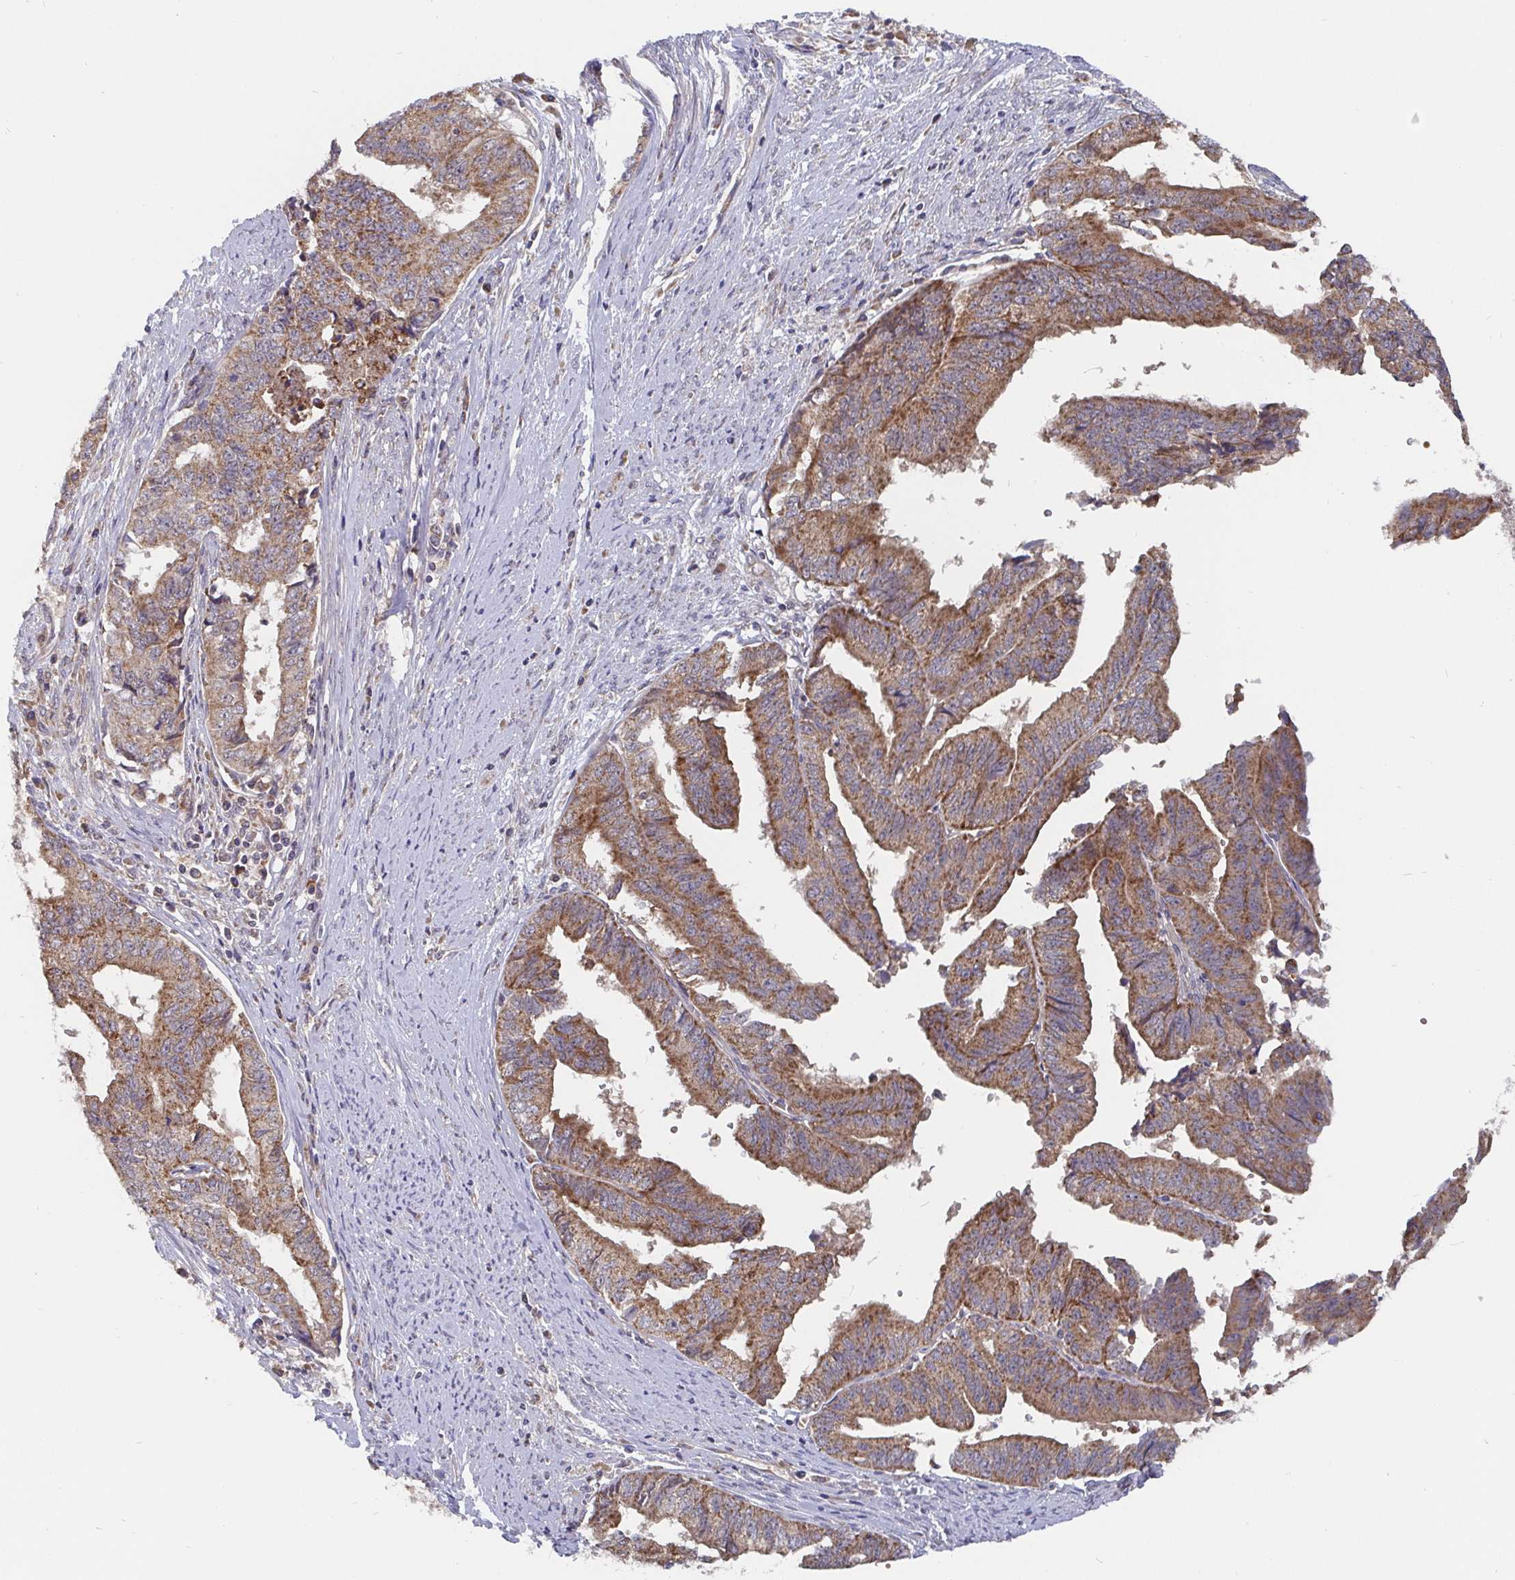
{"staining": {"intensity": "moderate", "quantity": ">75%", "location": "cytoplasmic/membranous"}, "tissue": "endometrial cancer", "cell_type": "Tumor cells", "image_type": "cancer", "snomed": [{"axis": "morphology", "description": "Adenocarcinoma, NOS"}, {"axis": "topography", "description": "Endometrium"}], "caption": "Tumor cells show medium levels of moderate cytoplasmic/membranous positivity in about >75% of cells in human endometrial adenocarcinoma.", "gene": "PDF", "patient": {"sex": "female", "age": 65}}